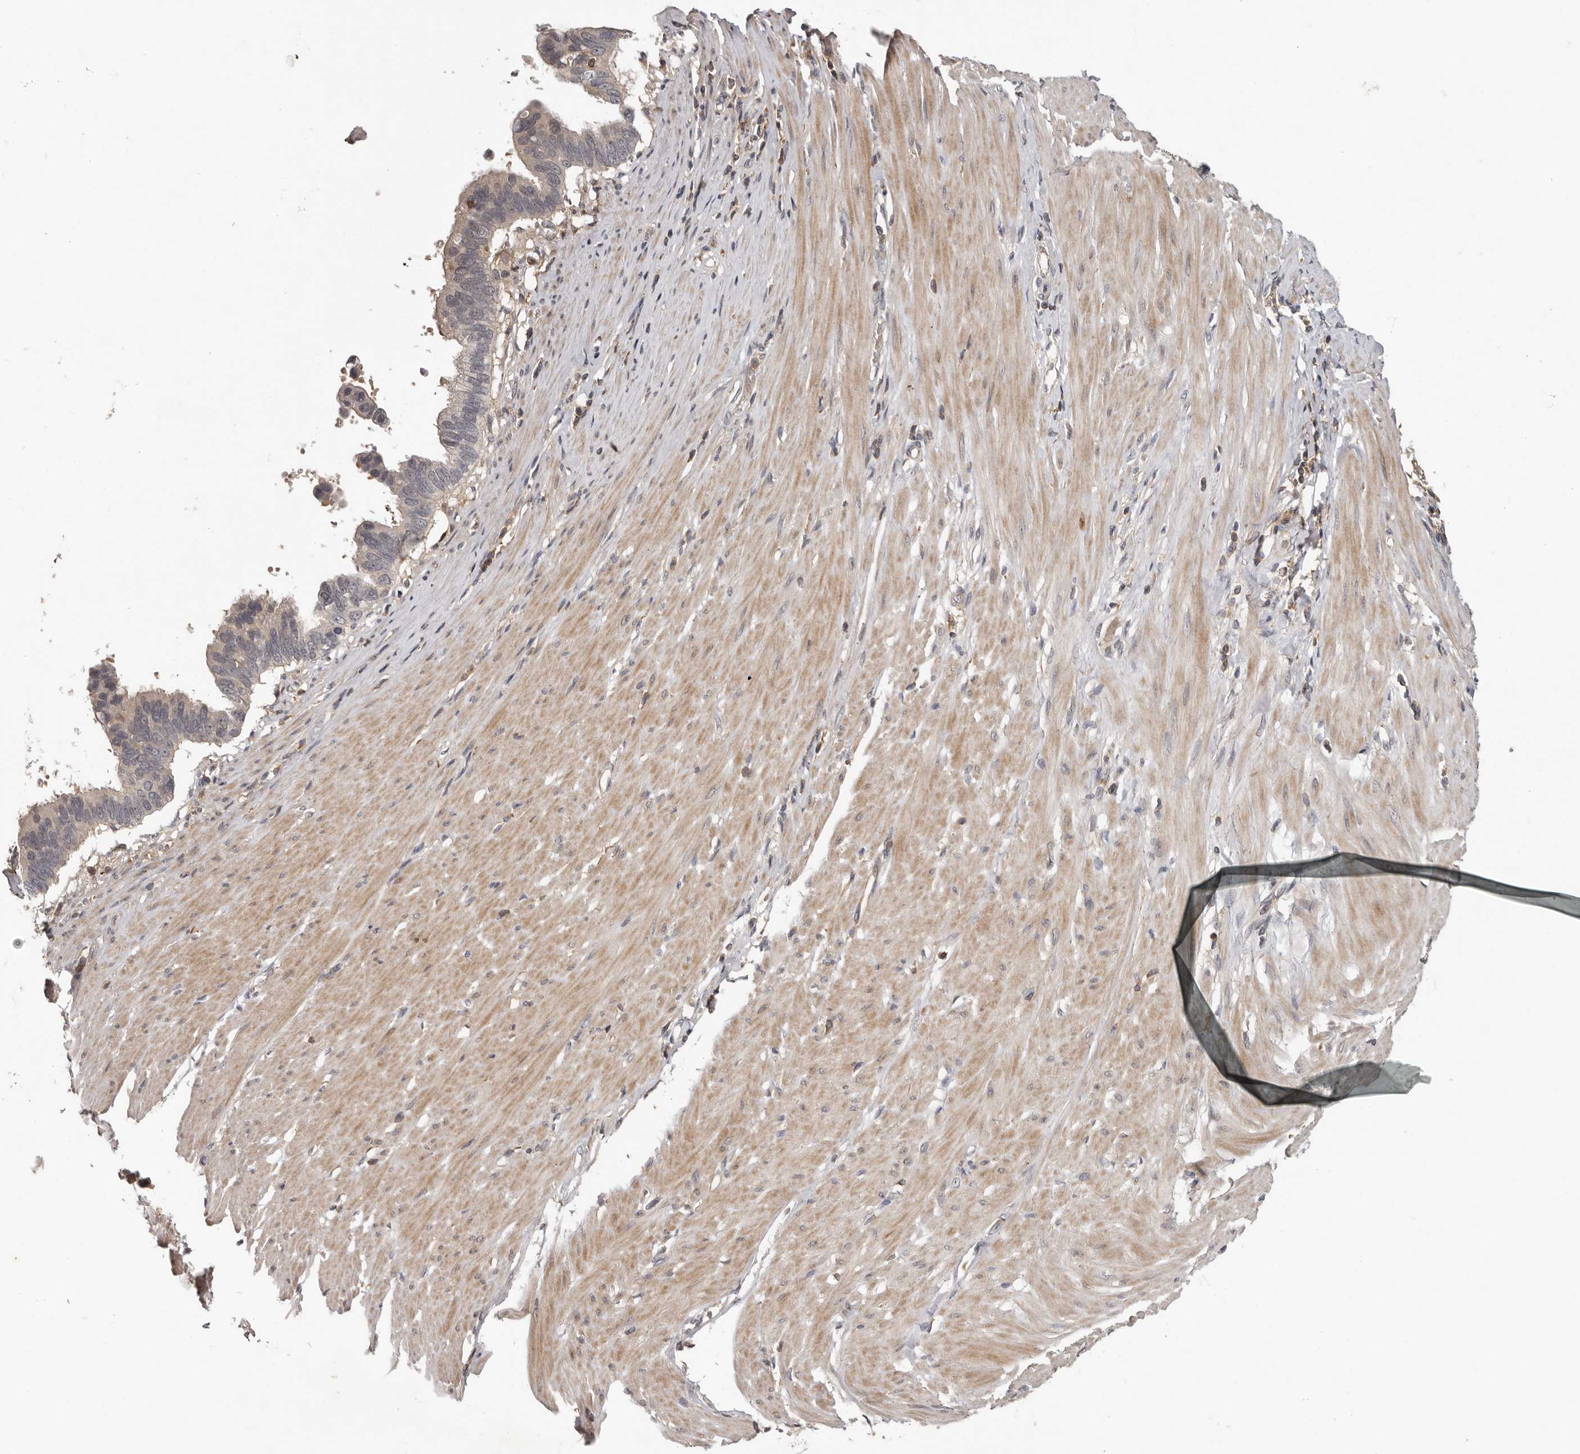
{"staining": {"intensity": "negative", "quantity": "none", "location": "none"}, "tissue": "pancreatic cancer", "cell_type": "Tumor cells", "image_type": "cancer", "snomed": [{"axis": "morphology", "description": "Adenocarcinoma, NOS"}, {"axis": "topography", "description": "Pancreas"}], "caption": "Histopathology image shows no protein staining in tumor cells of adenocarcinoma (pancreatic) tissue.", "gene": "ANKRD44", "patient": {"sex": "female", "age": 56}}